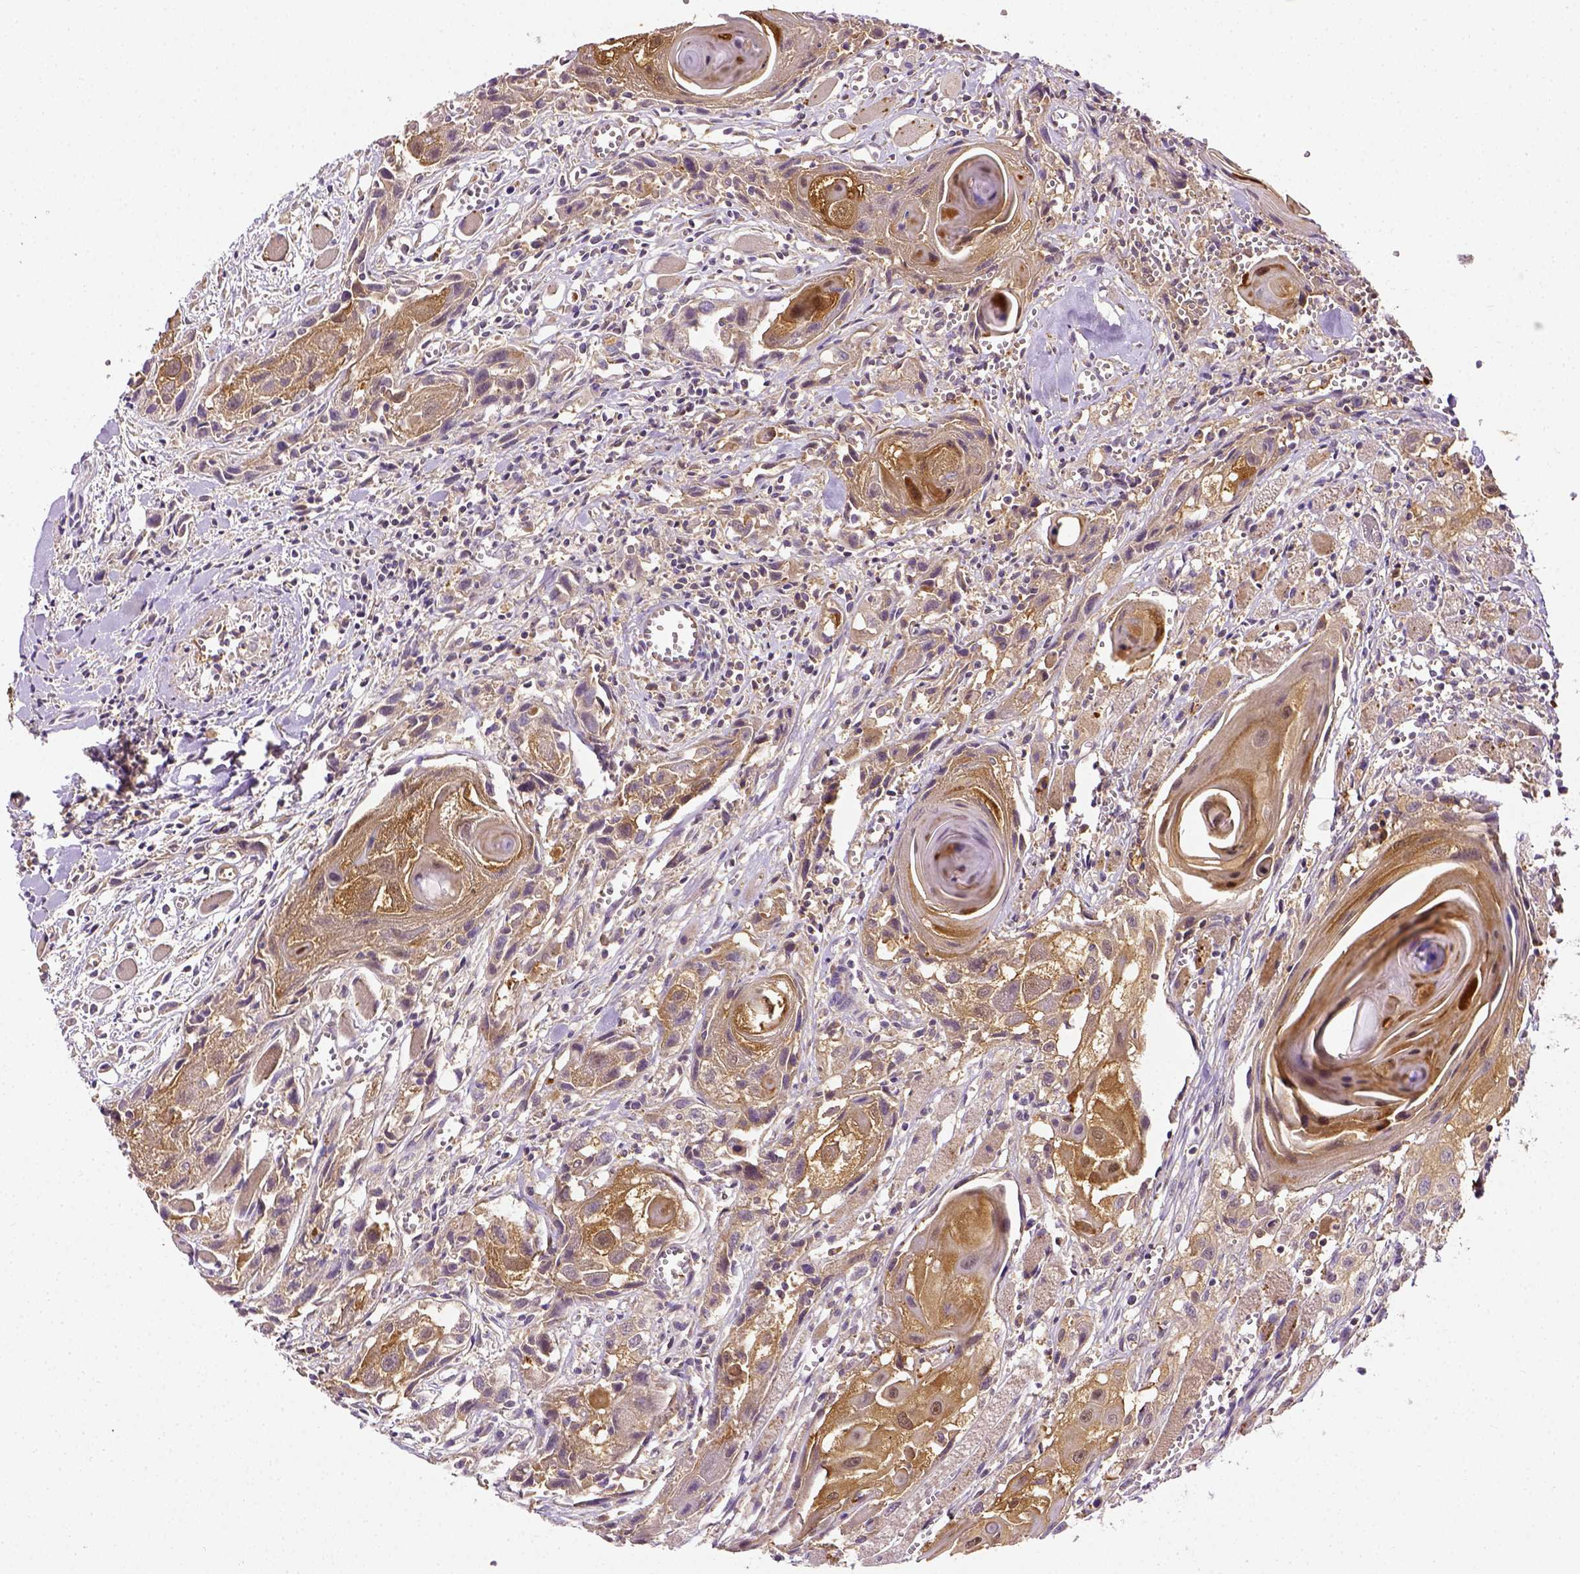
{"staining": {"intensity": "weak", "quantity": ">75%", "location": "cytoplasmic/membranous"}, "tissue": "head and neck cancer", "cell_type": "Tumor cells", "image_type": "cancer", "snomed": [{"axis": "morphology", "description": "Squamous cell carcinoma, NOS"}, {"axis": "topography", "description": "Head-Neck"}], "caption": "Head and neck cancer stained with a brown dye displays weak cytoplasmic/membranous positive positivity in about >75% of tumor cells.", "gene": "MATK", "patient": {"sex": "female", "age": 80}}